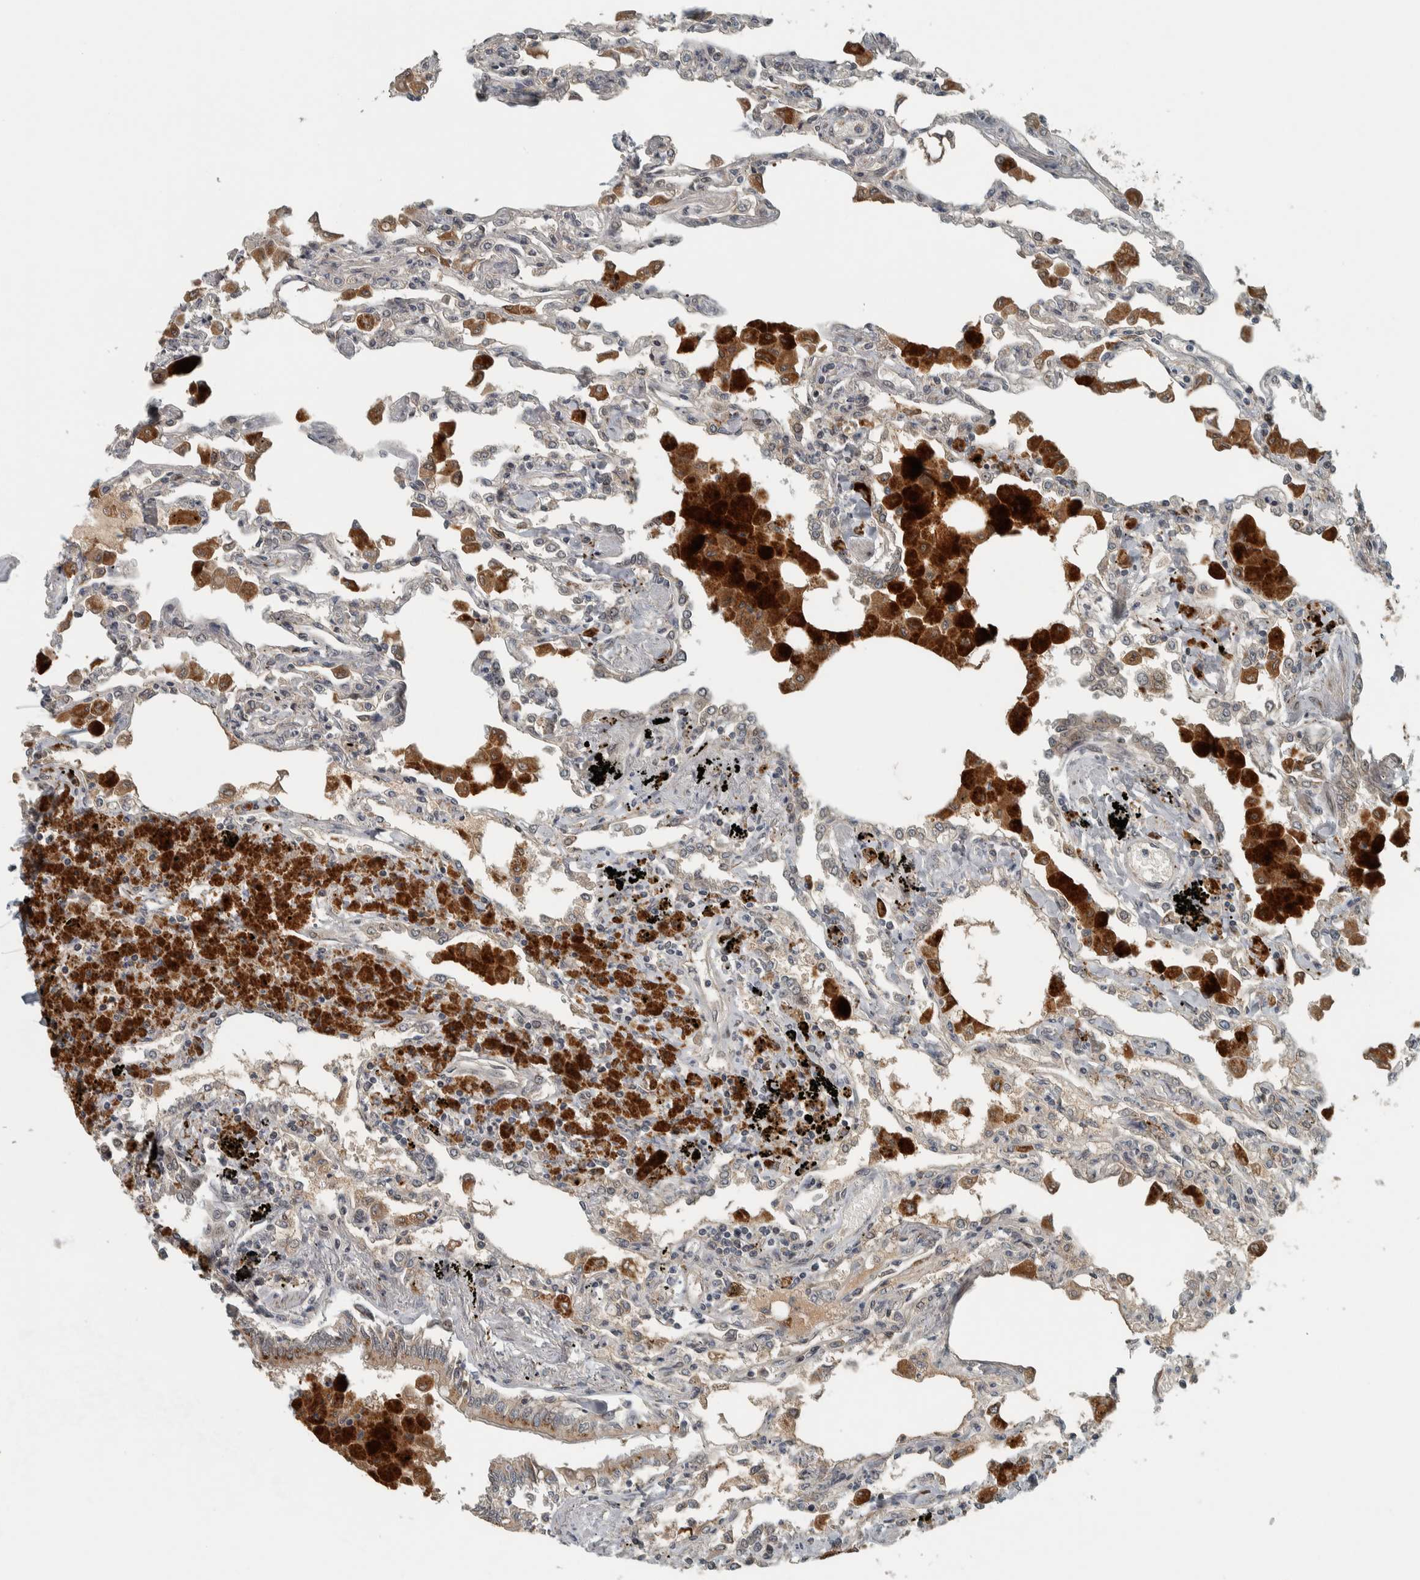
{"staining": {"intensity": "moderate", "quantity": "<25%", "location": "nuclear"}, "tissue": "lung", "cell_type": "Alveolar cells", "image_type": "normal", "snomed": [{"axis": "morphology", "description": "Normal tissue, NOS"}, {"axis": "topography", "description": "Bronchus"}, {"axis": "topography", "description": "Lung"}], "caption": "The immunohistochemical stain highlights moderate nuclear positivity in alveolar cells of benign lung.", "gene": "XPO5", "patient": {"sex": "female", "age": 49}}